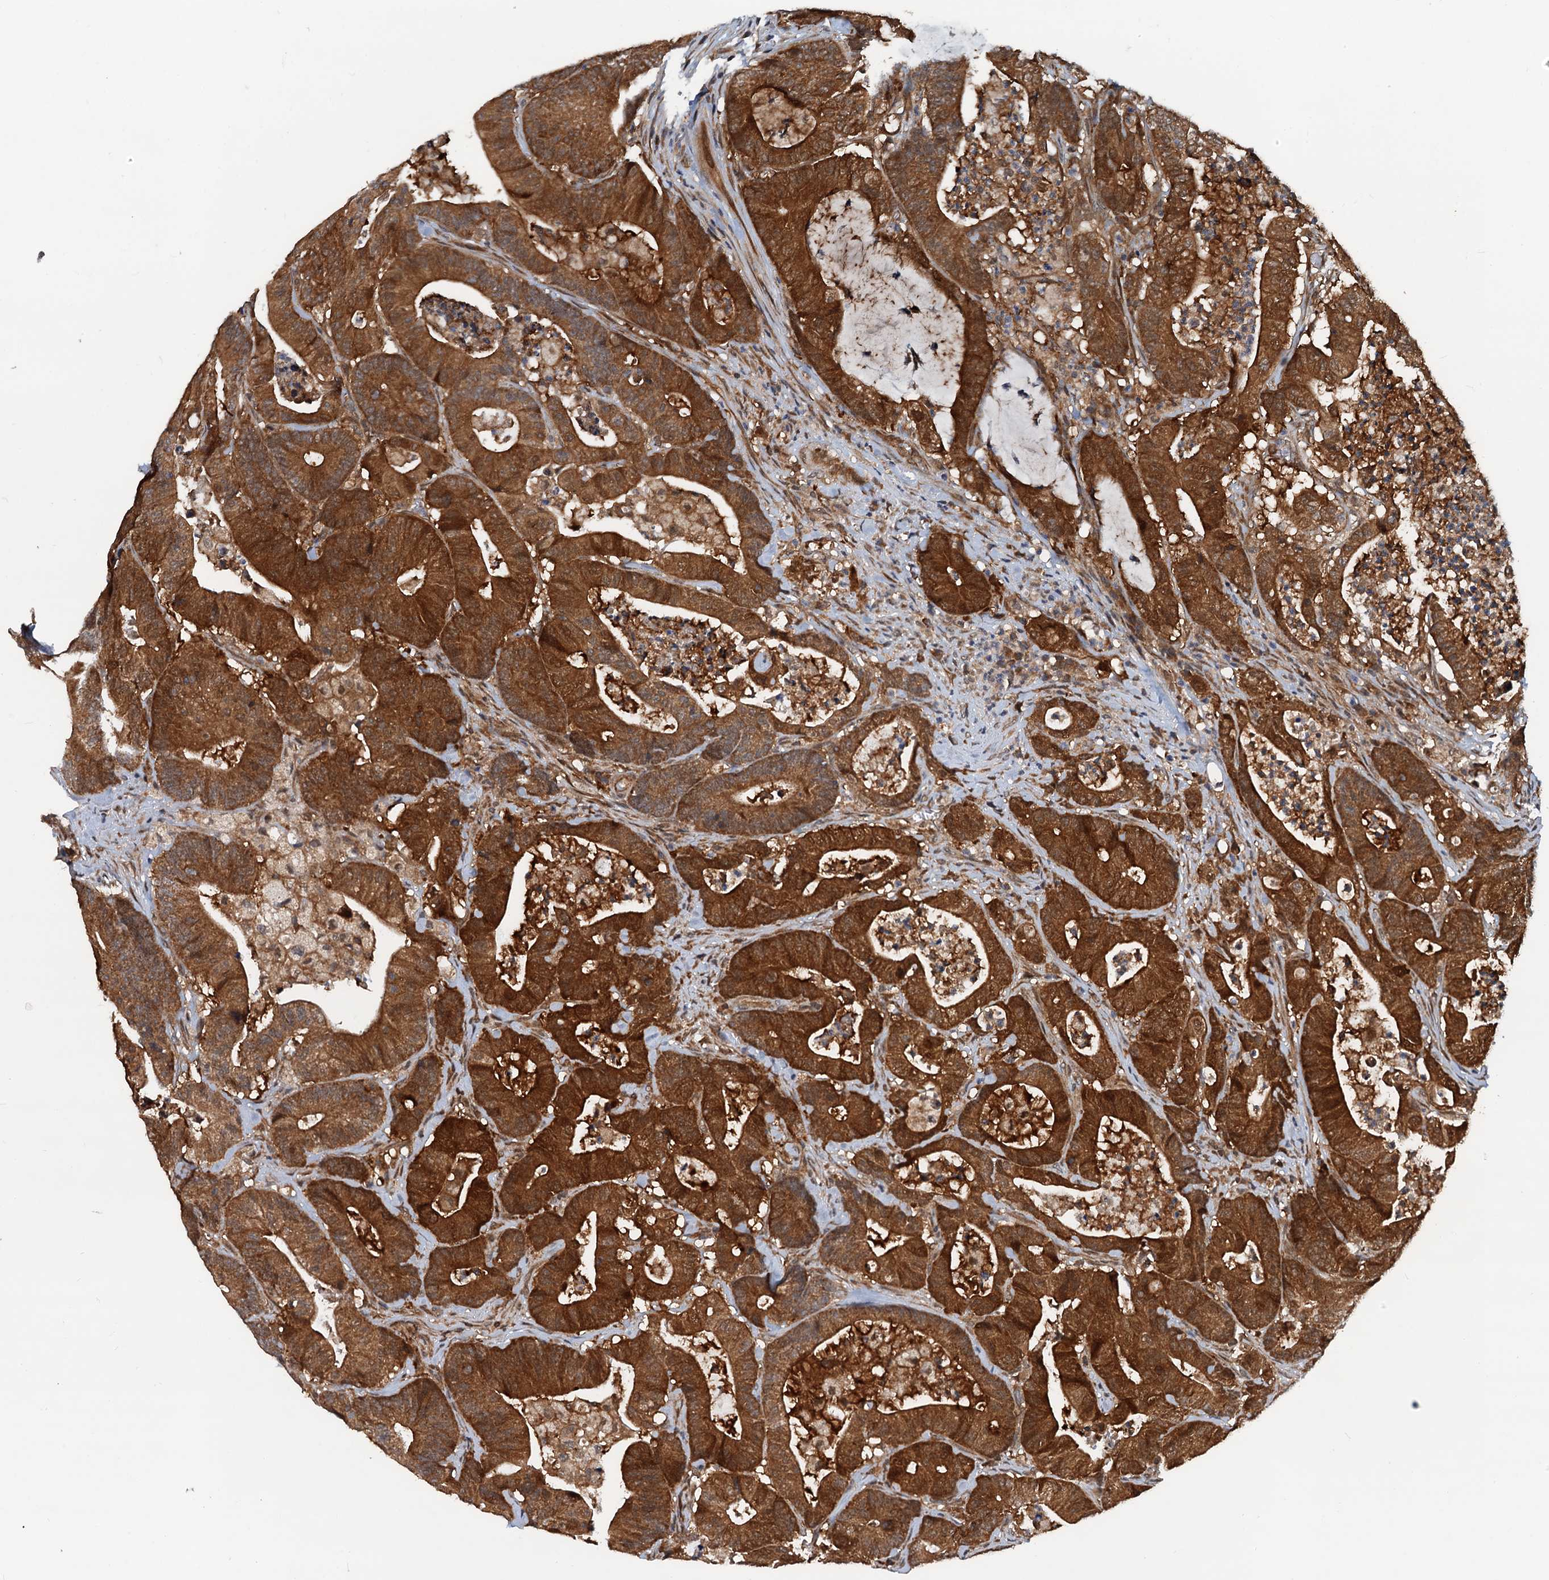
{"staining": {"intensity": "strong", "quantity": ">75%", "location": "cytoplasmic/membranous"}, "tissue": "colorectal cancer", "cell_type": "Tumor cells", "image_type": "cancer", "snomed": [{"axis": "morphology", "description": "Adenocarcinoma, NOS"}, {"axis": "topography", "description": "Colon"}], "caption": "An image of colorectal adenocarcinoma stained for a protein demonstrates strong cytoplasmic/membranous brown staining in tumor cells.", "gene": "AAGAB", "patient": {"sex": "female", "age": 84}}